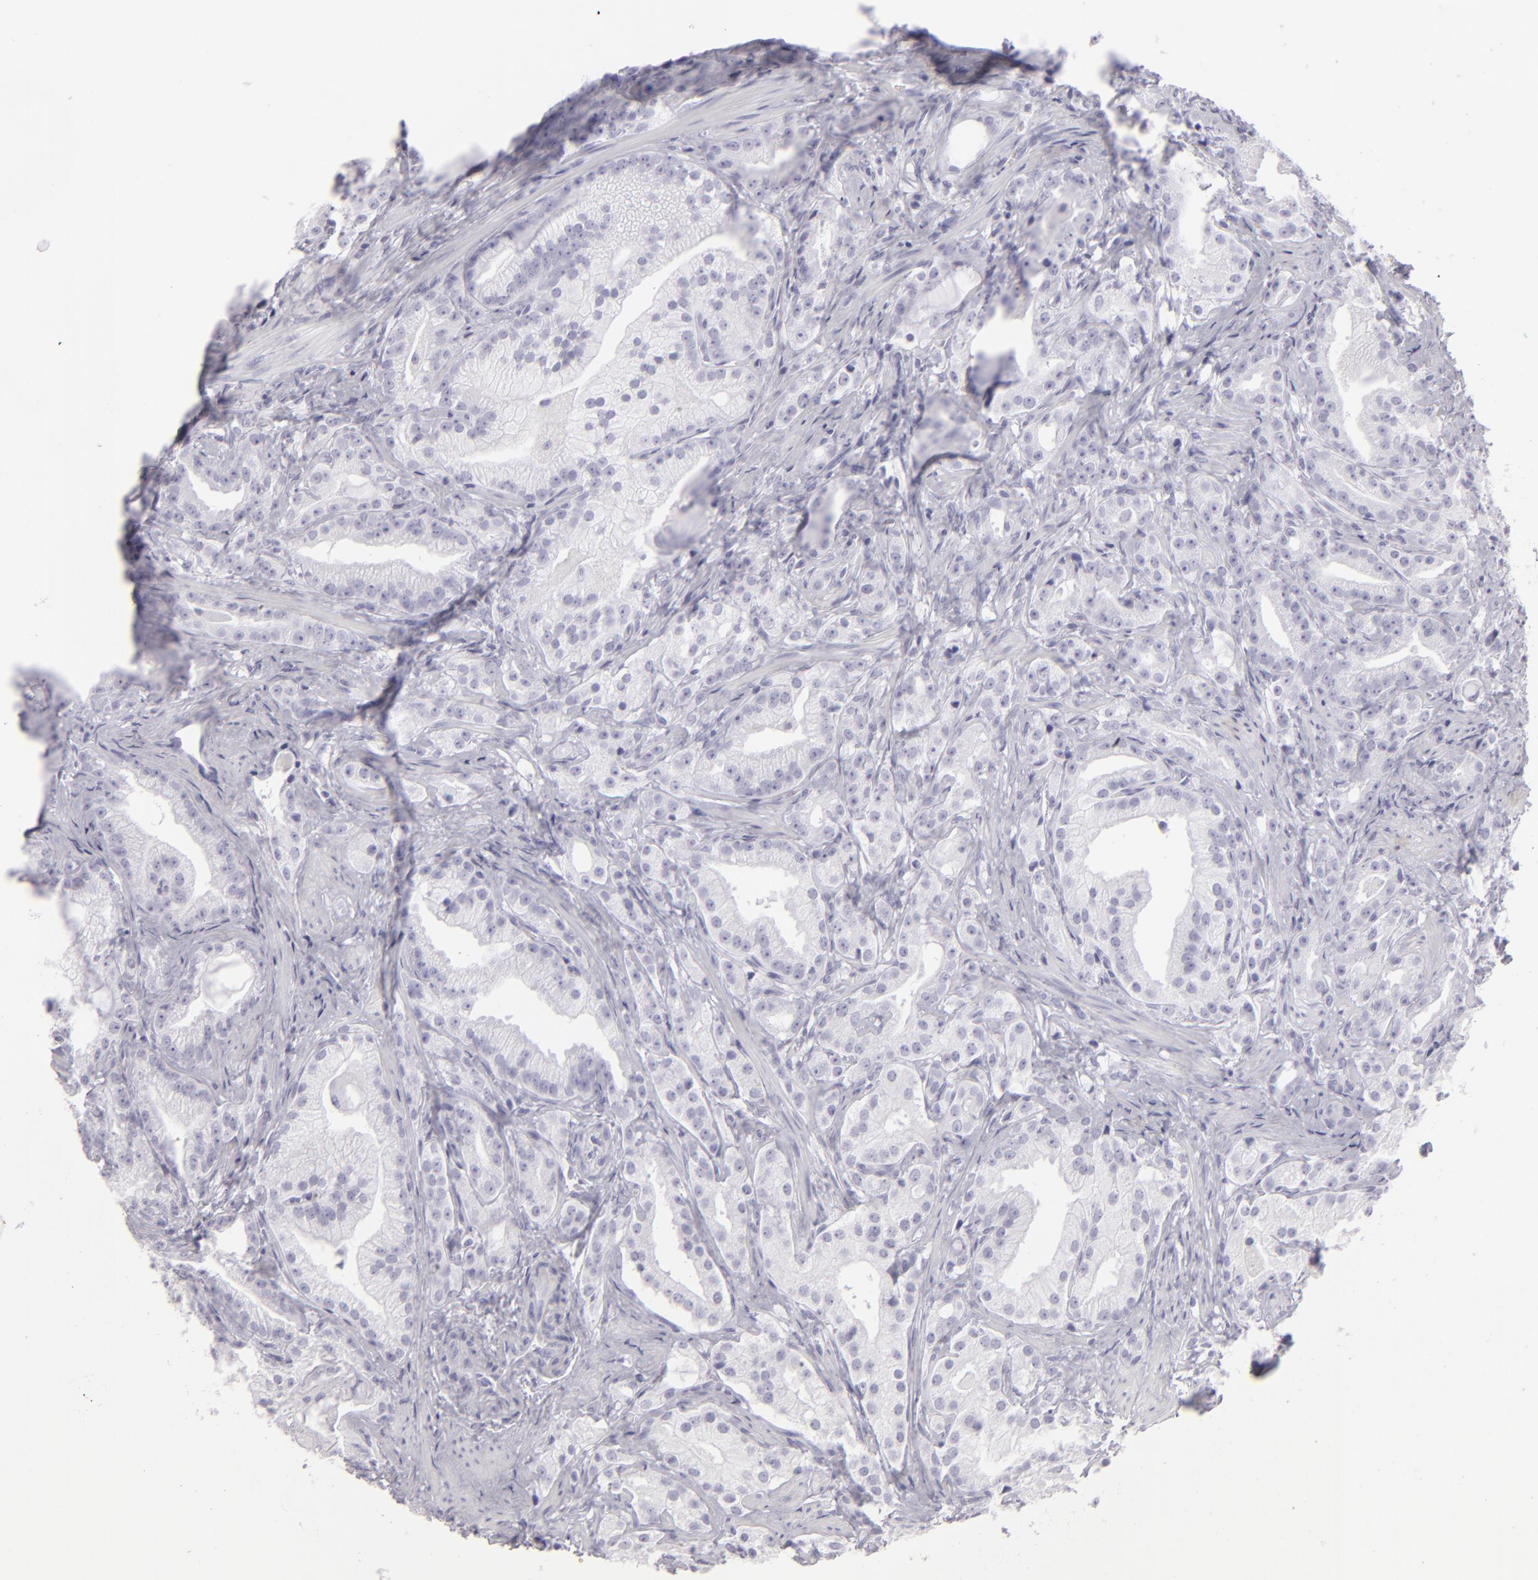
{"staining": {"intensity": "negative", "quantity": "none", "location": "none"}, "tissue": "prostate cancer", "cell_type": "Tumor cells", "image_type": "cancer", "snomed": [{"axis": "morphology", "description": "Adenocarcinoma, Low grade"}, {"axis": "topography", "description": "Prostate"}], "caption": "Tumor cells show no significant protein positivity in prostate cancer (low-grade adenocarcinoma).", "gene": "FLG", "patient": {"sex": "male", "age": 59}}